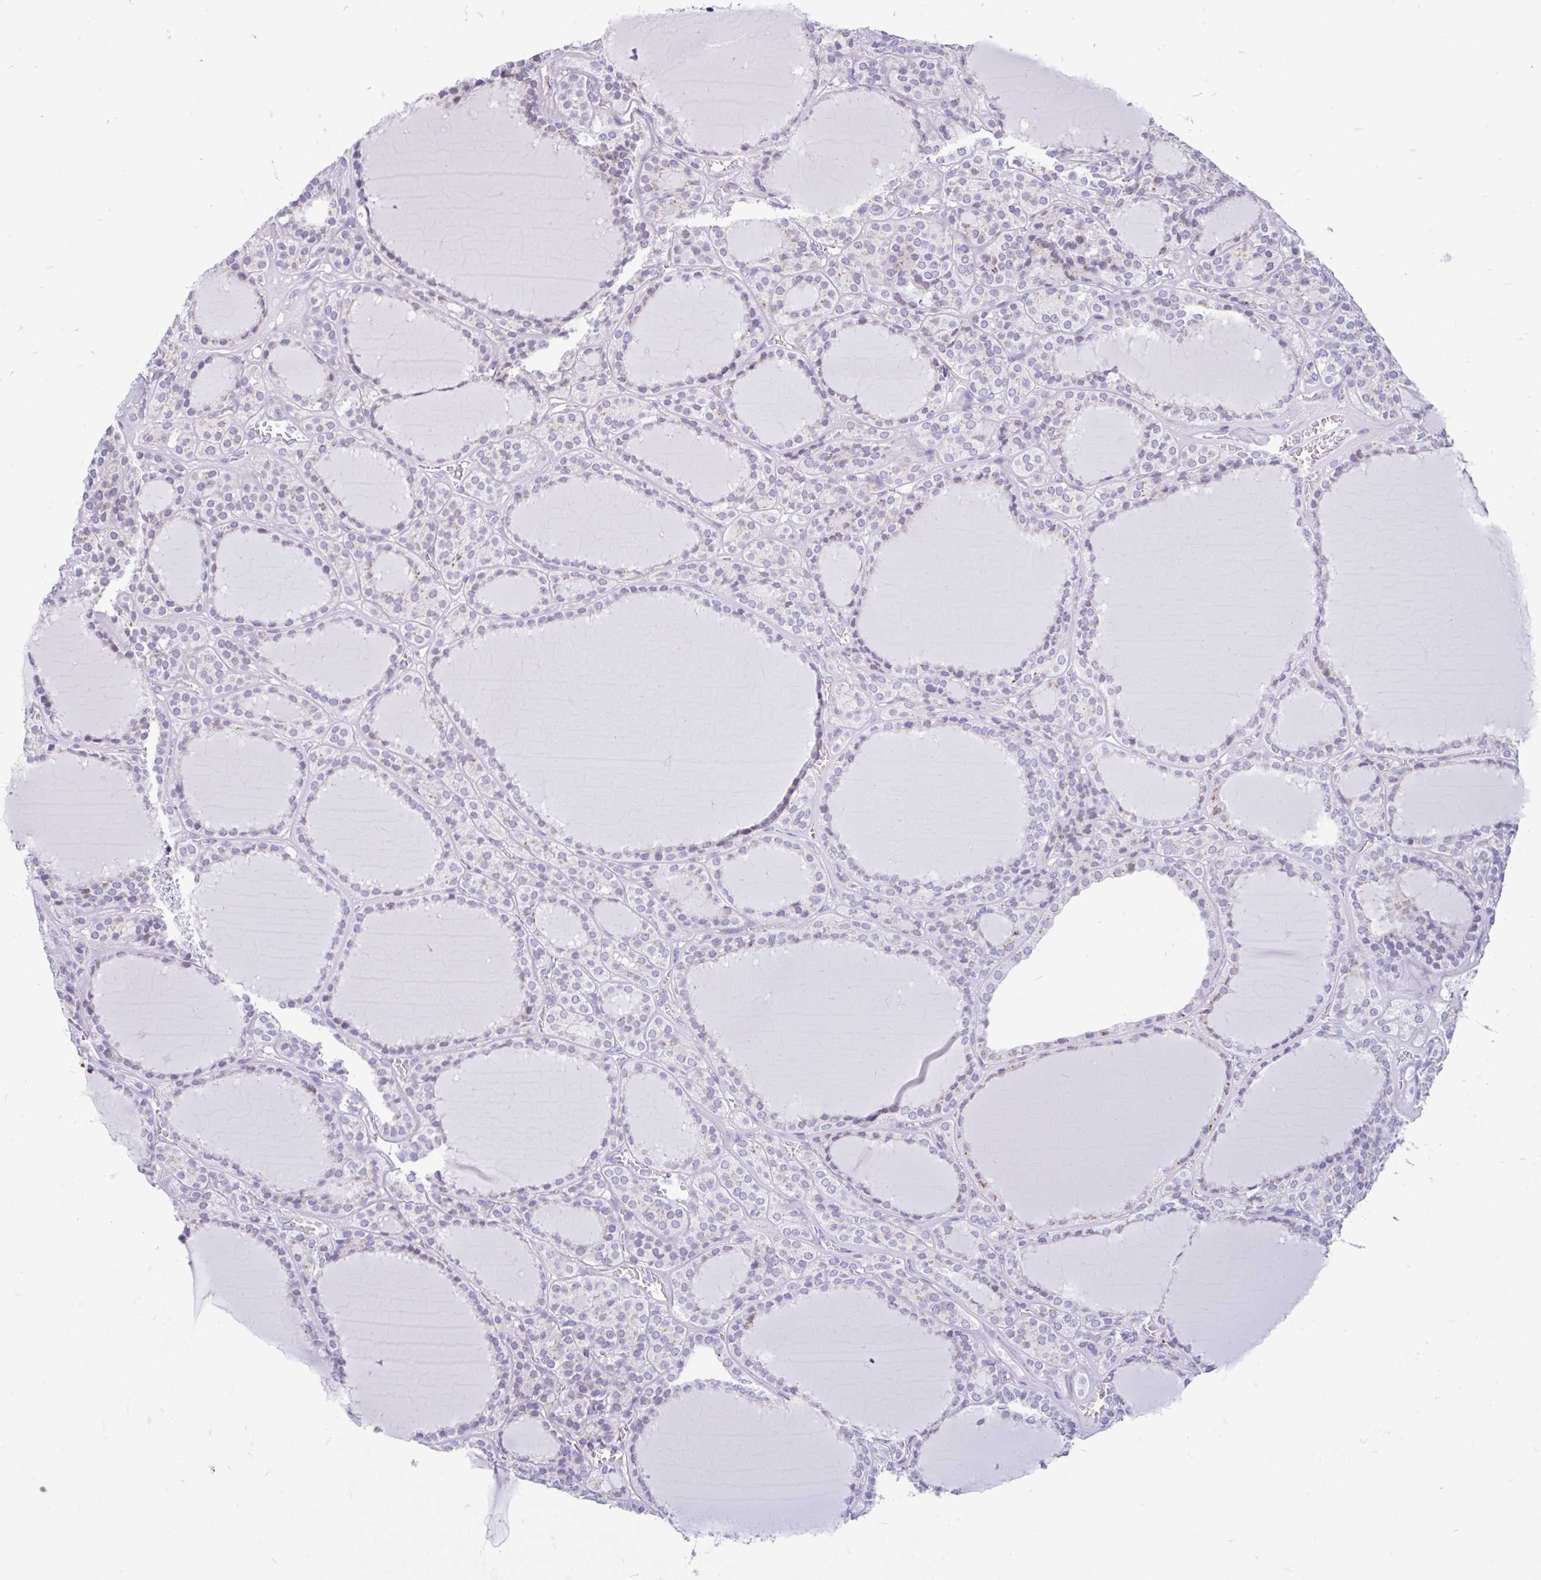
{"staining": {"intensity": "moderate", "quantity": "<25%", "location": "cytoplasmic/membranous"}, "tissue": "thyroid cancer", "cell_type": "Tumor cells", "image_type": "cancer", "snomed": [{"axis": "morphology", "description": "Follicular adenoma carcinoma, NOS"}, {"axis": "topography", "description": "Thyroid gland"}], "caption": "Protein staining of thyroid cancer tissue displays moderate cytoplasmic/membranous staining in approximately <25% of tumor cells.", "gene": "GLB1L2", "patient": {"sex": "female", "age": 63}}